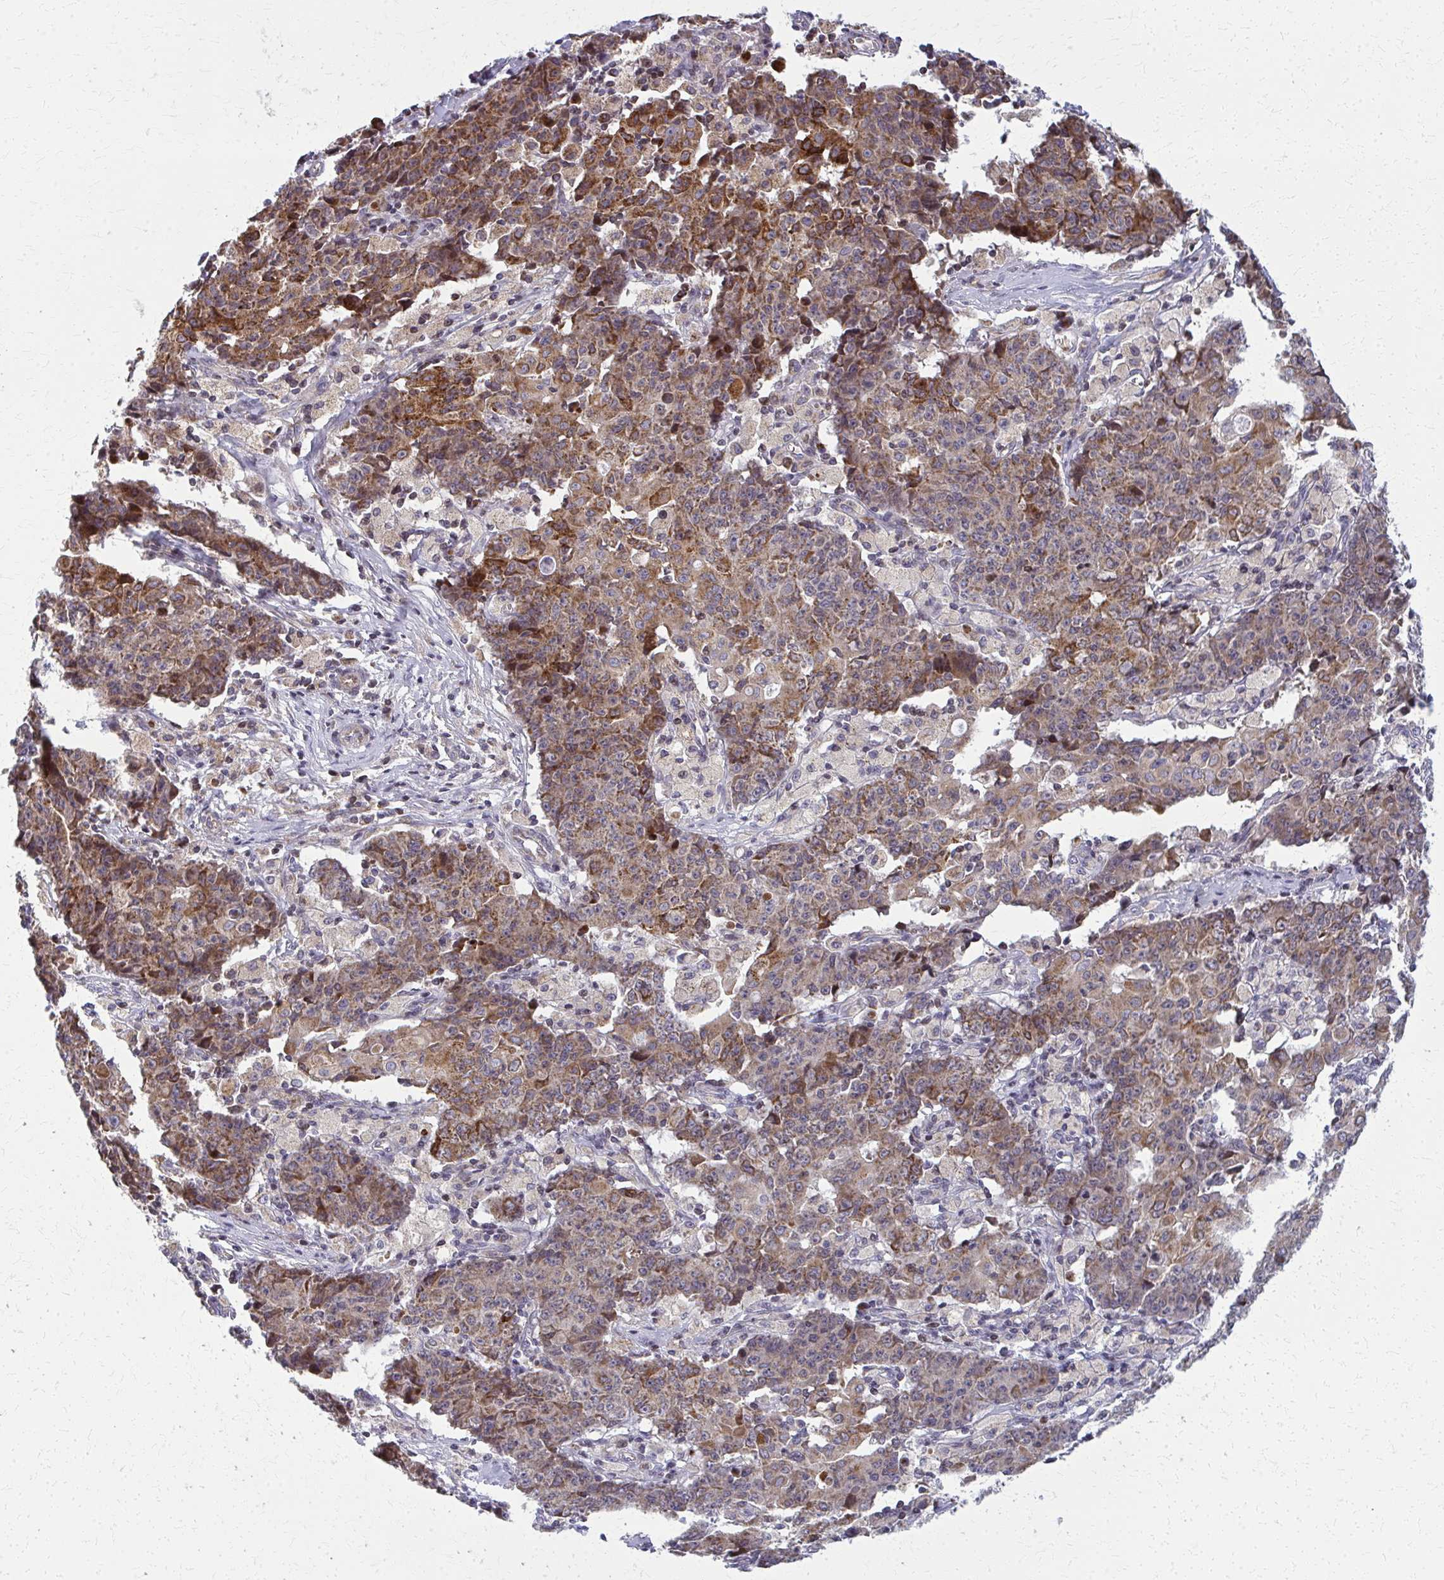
{"staining": {"intensity": "moderate", "quantity": ">75%", "location": "cytoplasmic/membranous"}, "tissue": "ovarian cancer", "cell_type": "Tumor cells", "image_type": "cancer", "snomed": [{"axis": "morphology", "description": "Carcinoma, endometroid"}, {"axis": "topography", "description": "Ovary"}], "caption": "Immunohistochemical staining of endometroid carcinoma (ovarian) exhibits moderate cytoplasmic/membranous protein positivity in approximately >75% of tumor cells. The staining was performed using DAB to visualize the protein expression in brown, while the nuclei were stained in blue with hematoxylin (Magnification: 20x).", "gene": "MCCC1", "patient": {"sex": "female", "age": 42}}